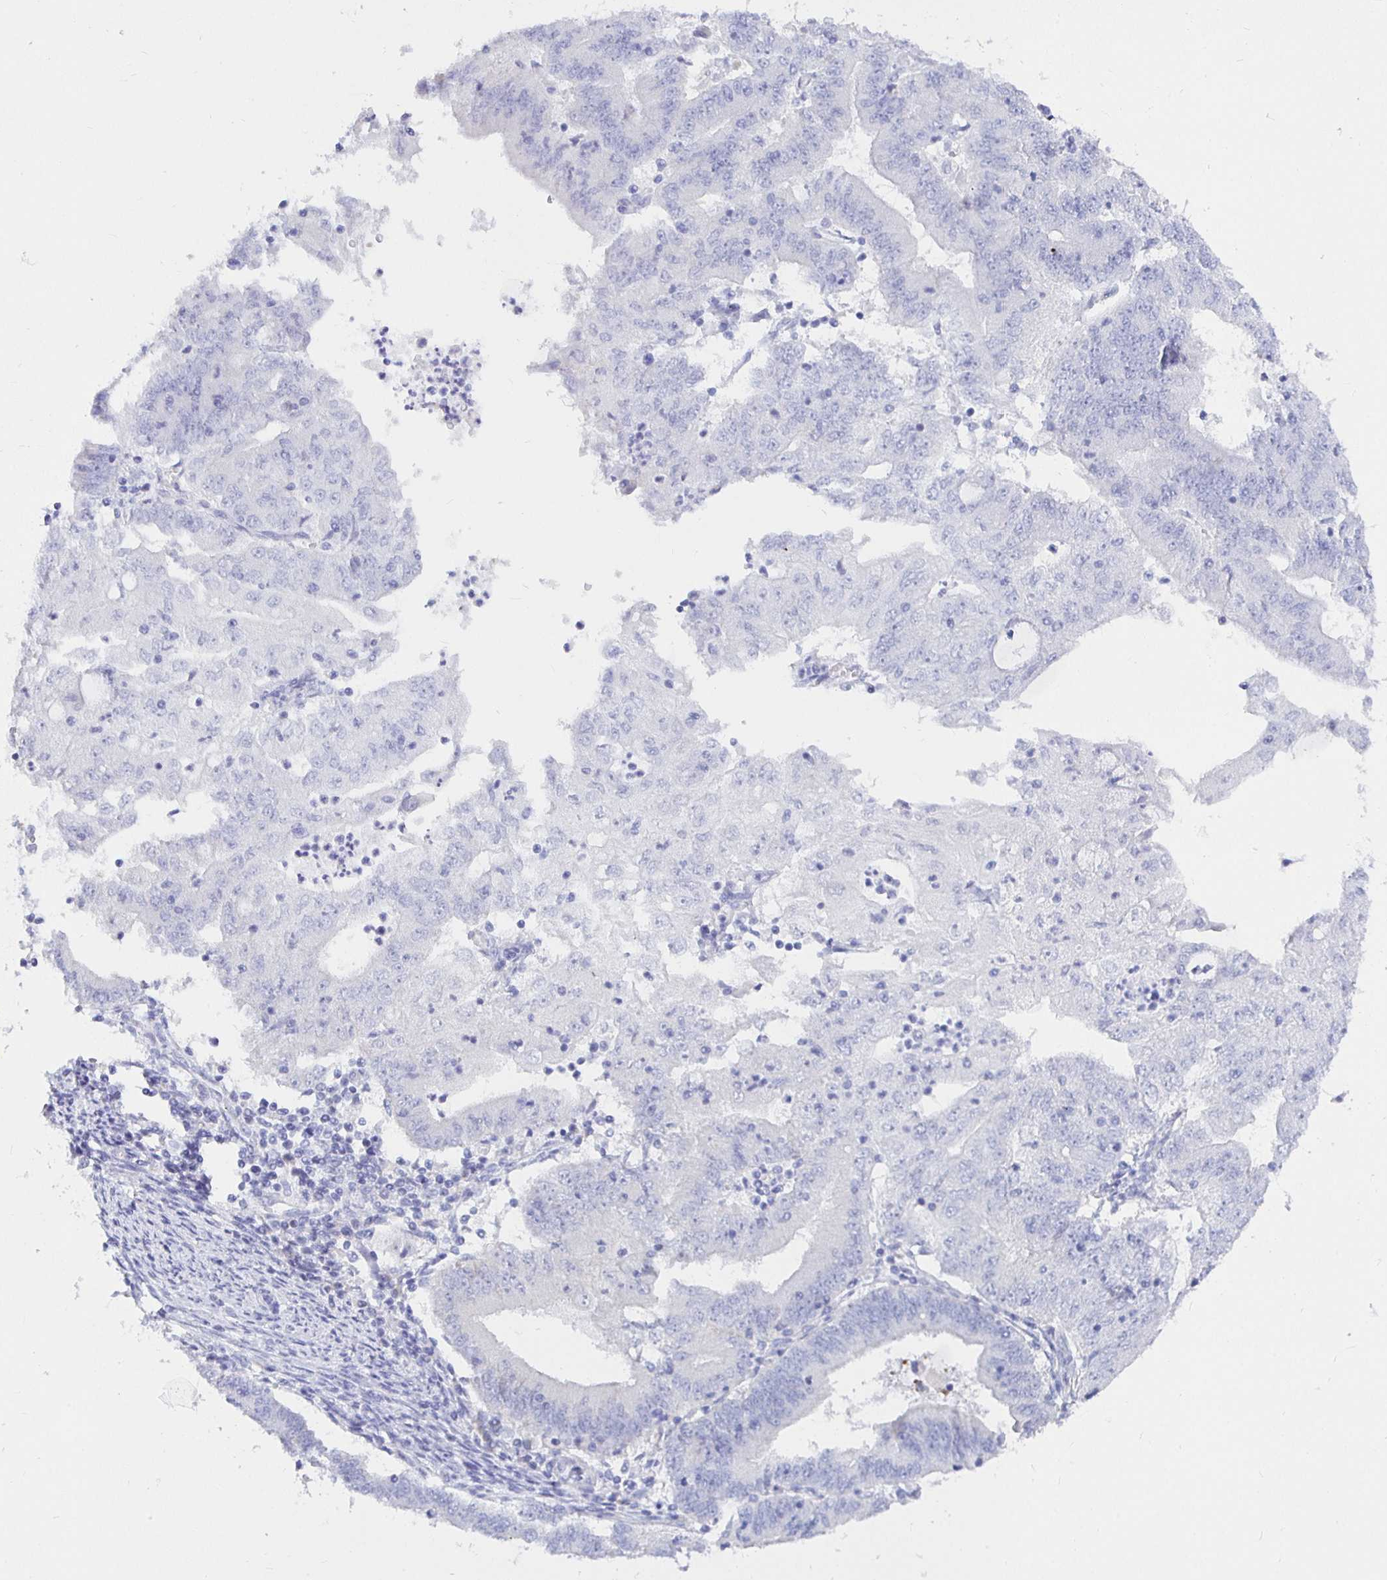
{"staining": {"intensity": "negative", "quantity": "none", "location": "none"}, "tissue": "endometrial cancer", "cell_type": "Tumor cells", "image_type": "cancer", "snomed": [{"axis": "morphology", "description": "Adenocarcinoma, NOS"}, {"axis": "topography", "description": "Endometrium"}], "caption": "Immunohistochemical staining of human endometrial adenocarcinoma displays no significant expression in tumor cells. The staining is performed using DAB (3,3'-diaminobenzidine) brown chromogen with nuclei counter-stained in using hematoxylin.", "gene": "UMOD", "patient": {"sex": "female", "age": 70}}